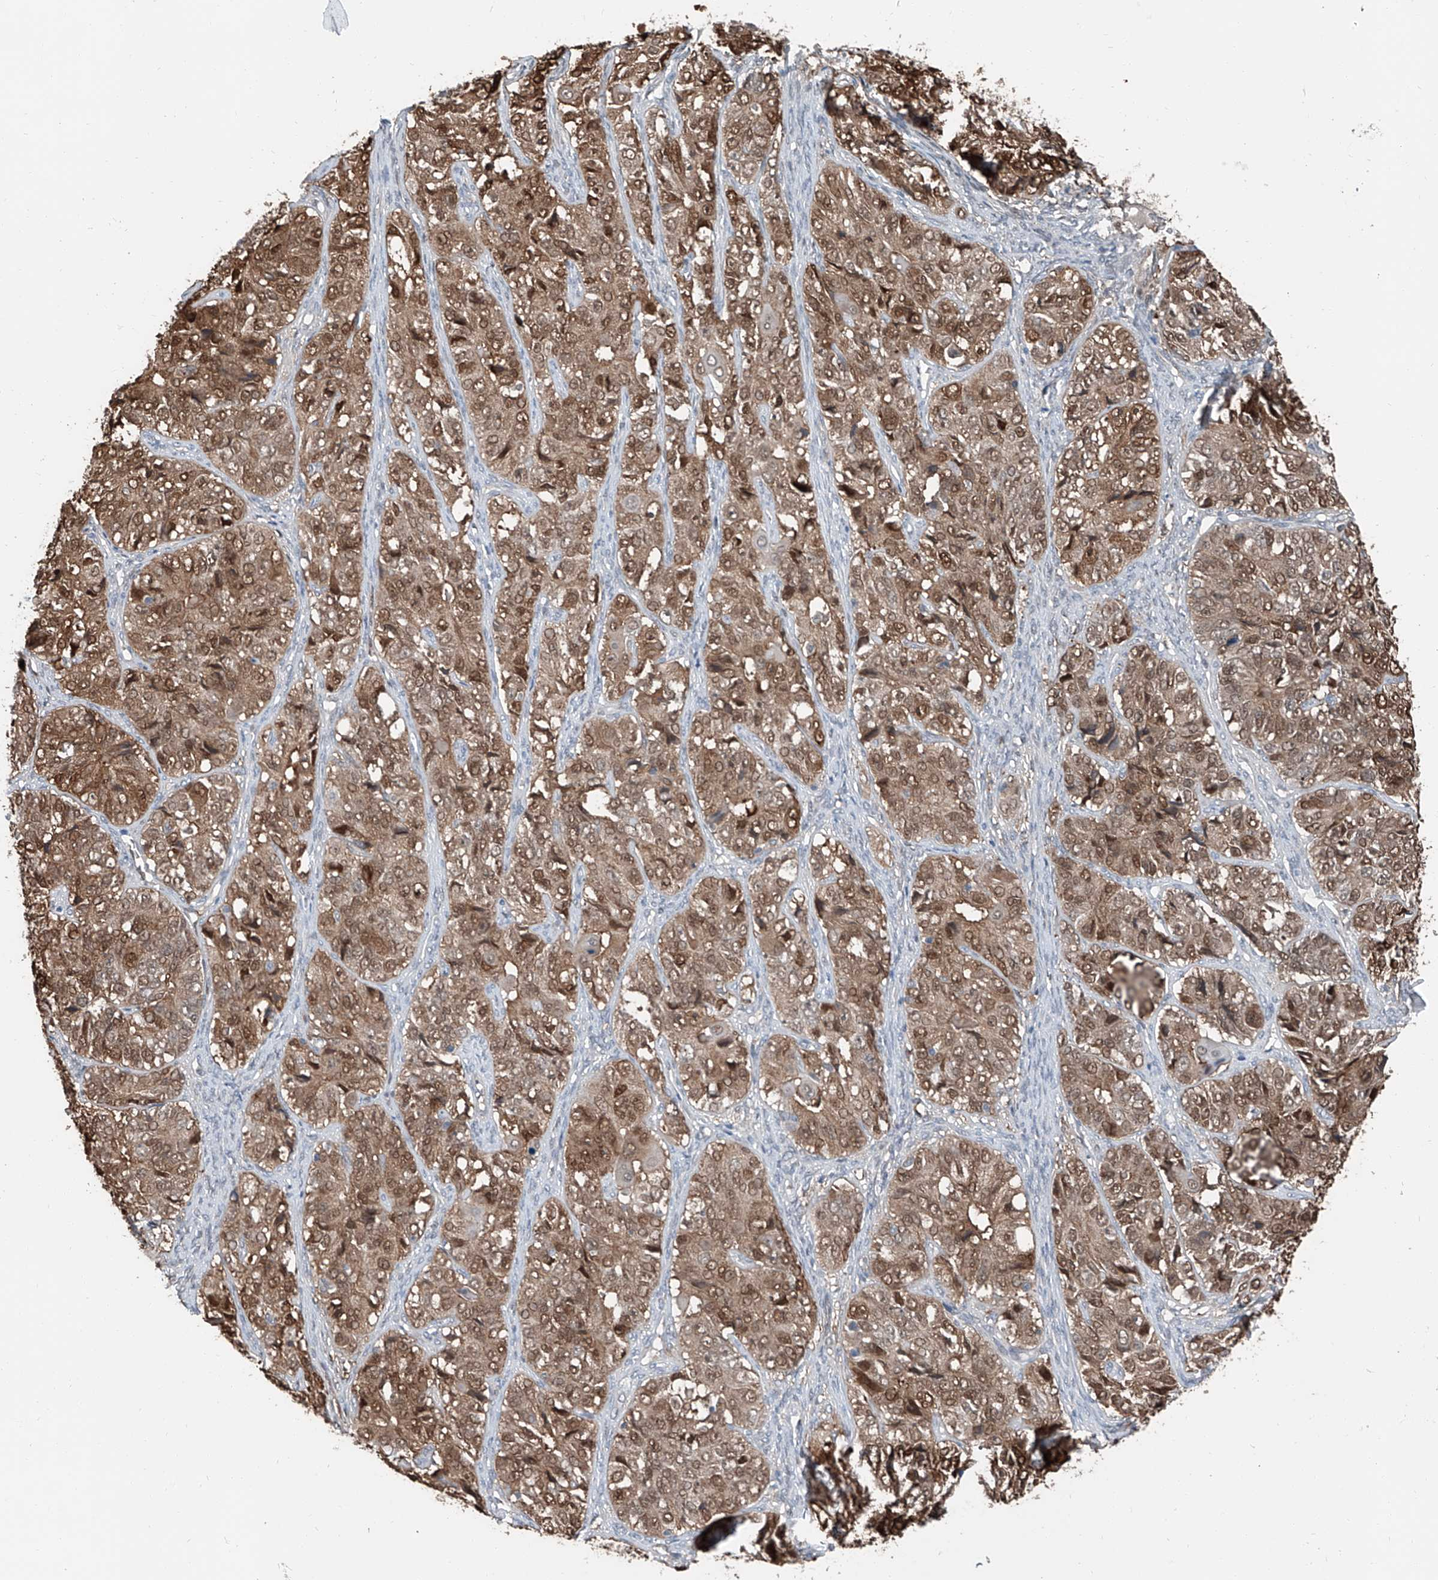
{"staining": {"intensity": "moderate", "quantity": ">75%", "location": "cytoplasmic/membranous,nuclear"}, "tissue": "ovarian cancer", "cell_type": "Tumor cells", "image_type": "cancer", "snomed": [{"axis": "morphology", "description": "Carcinoma, endometroid"}, {"axis": "topography", "description": "Ovary"}], "caption": "Human endometroid carcinoma (ovarian) stained with a protein marker exhibits moderate staining in tumor cells.", "gene": "HSPA6", "patient": {"sex": "female", "age": 51}}